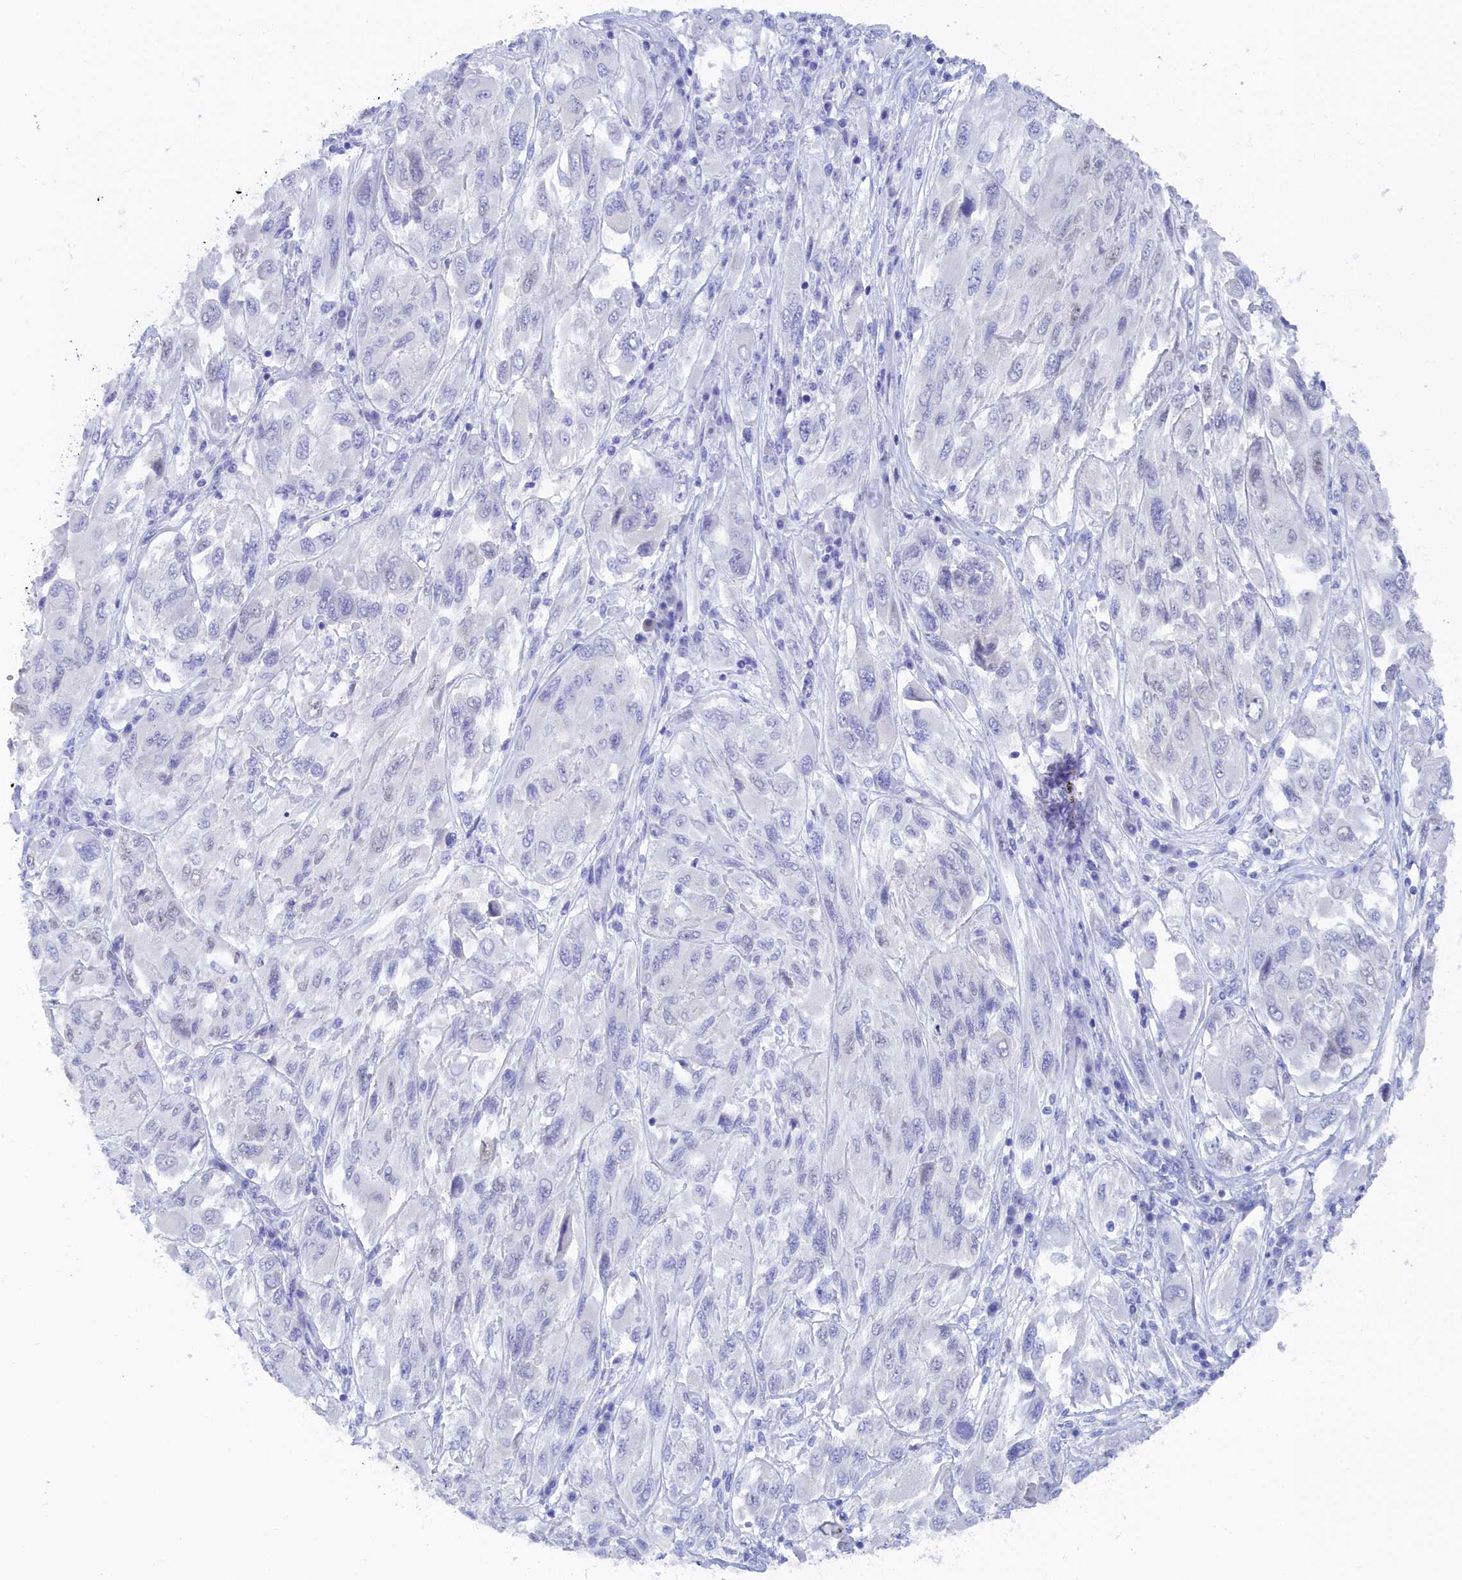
{"staining": {"intensity": "negative", "quantity": "none", "location": "none"}, "tissue": "melanoma", "cell_type": "Tumor cells", "image_type": "cancer", "snomed": [{"axis": "morphology", "description": "Malignant melanoma, NOS"}, {"axis": "topography", "description": "Skin"}], "caption": "Photomicrograph shows no significant protein positivity in tumor cells of malignant melanoma.", "gene": "TRIM10", "patient": {"sex": "female", "age": 91}}